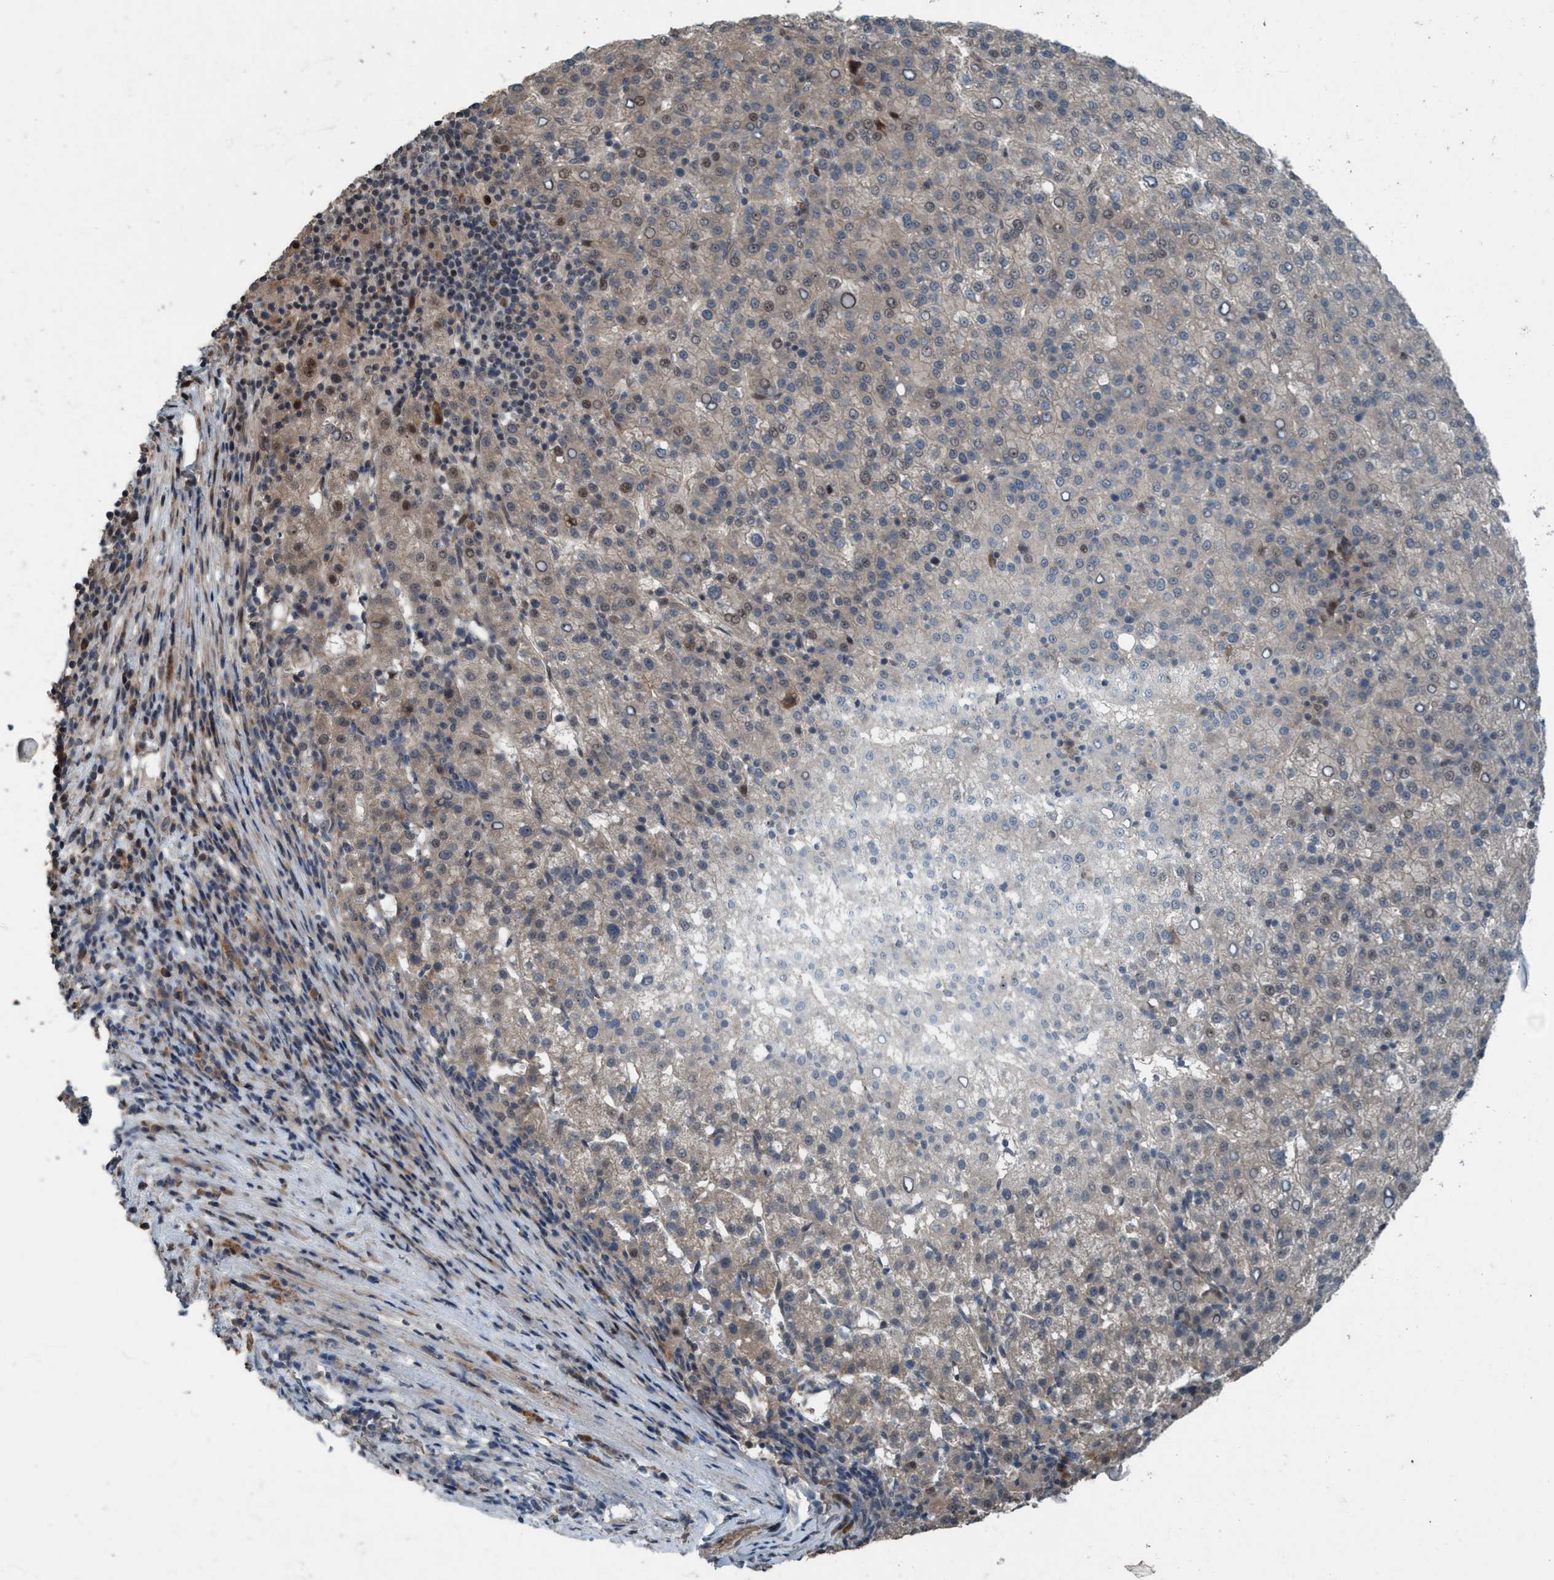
{"staining": {"intensity": "weak", "quantity": "<25%", "location": "nuclear"}, "tissue": "liver cancer", "cell_type": "Tumor cells", "image_type": "cancer", "snomed": [{"axis": "morphology", "description": "Carcinoma, Hepatocellular, NOS"}, {"axis": "topography", "description": "Liver"}], "caption": "An IHC micrograph of hepatocellular carcinoma (liver) is shown. There is no staining in tumor cells of hepatocellular carcinoma (liver).", "gene": "NISCH", "patient": {"sex": "female", "age": 58}}